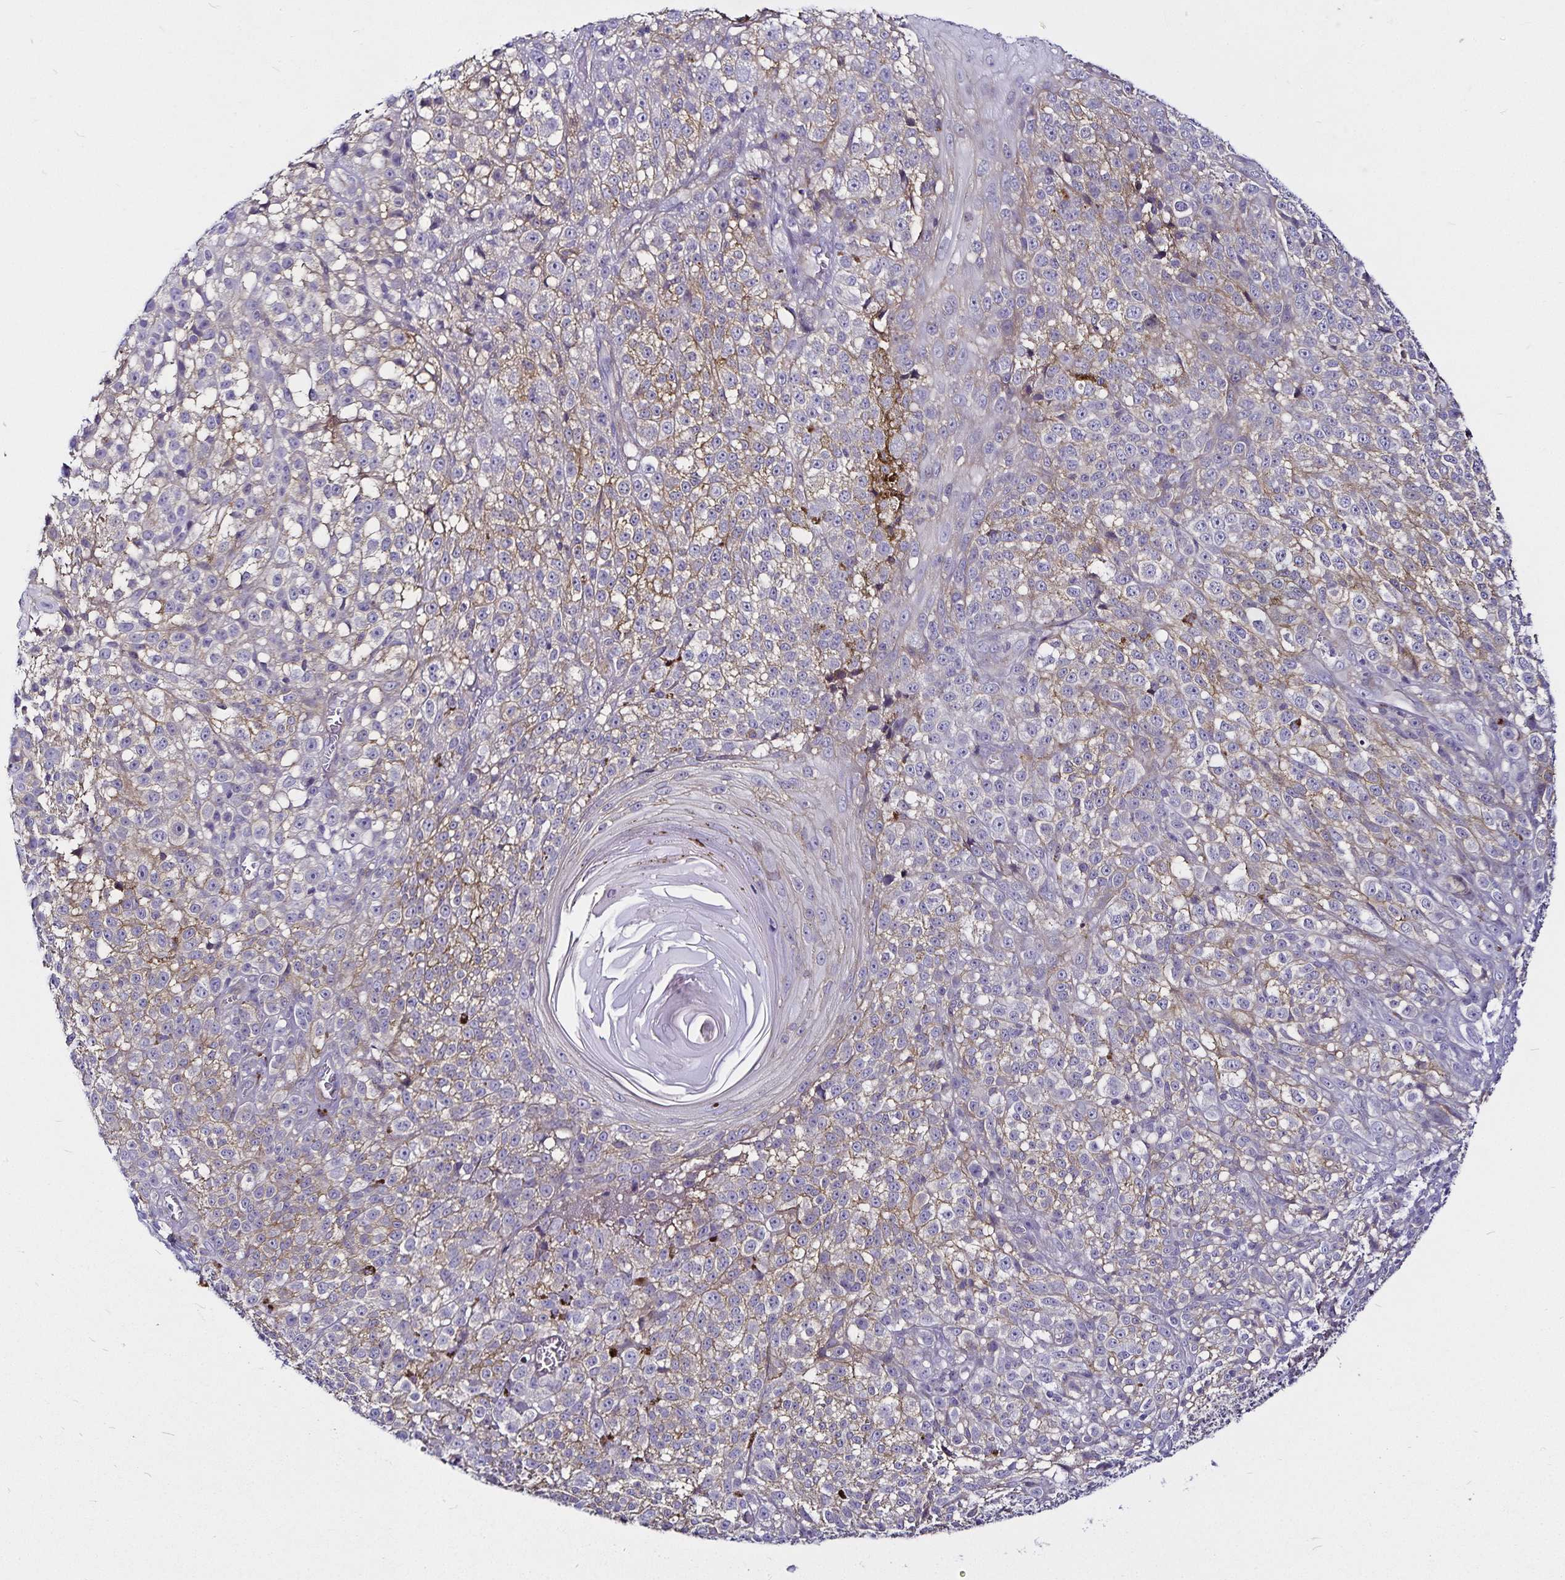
{"staining": {"intensity": "negative", "quantity": "none", "location": "none"}, "tissue": "melanoma", "cell_type": "Tumor cells", "image_type": "cancer", "snomed": [{"axis": "morphology", "description": "Malignant melanoma, NOS"}, {"axis": "topography", "description": "Skin"}], "caption": "DAB immunohistochemical staining of human malignant melanoma exhibits no significant positivity in tumor cells.", "gene": "GNG12", "patient": {"sex": "male", "age": 79}}